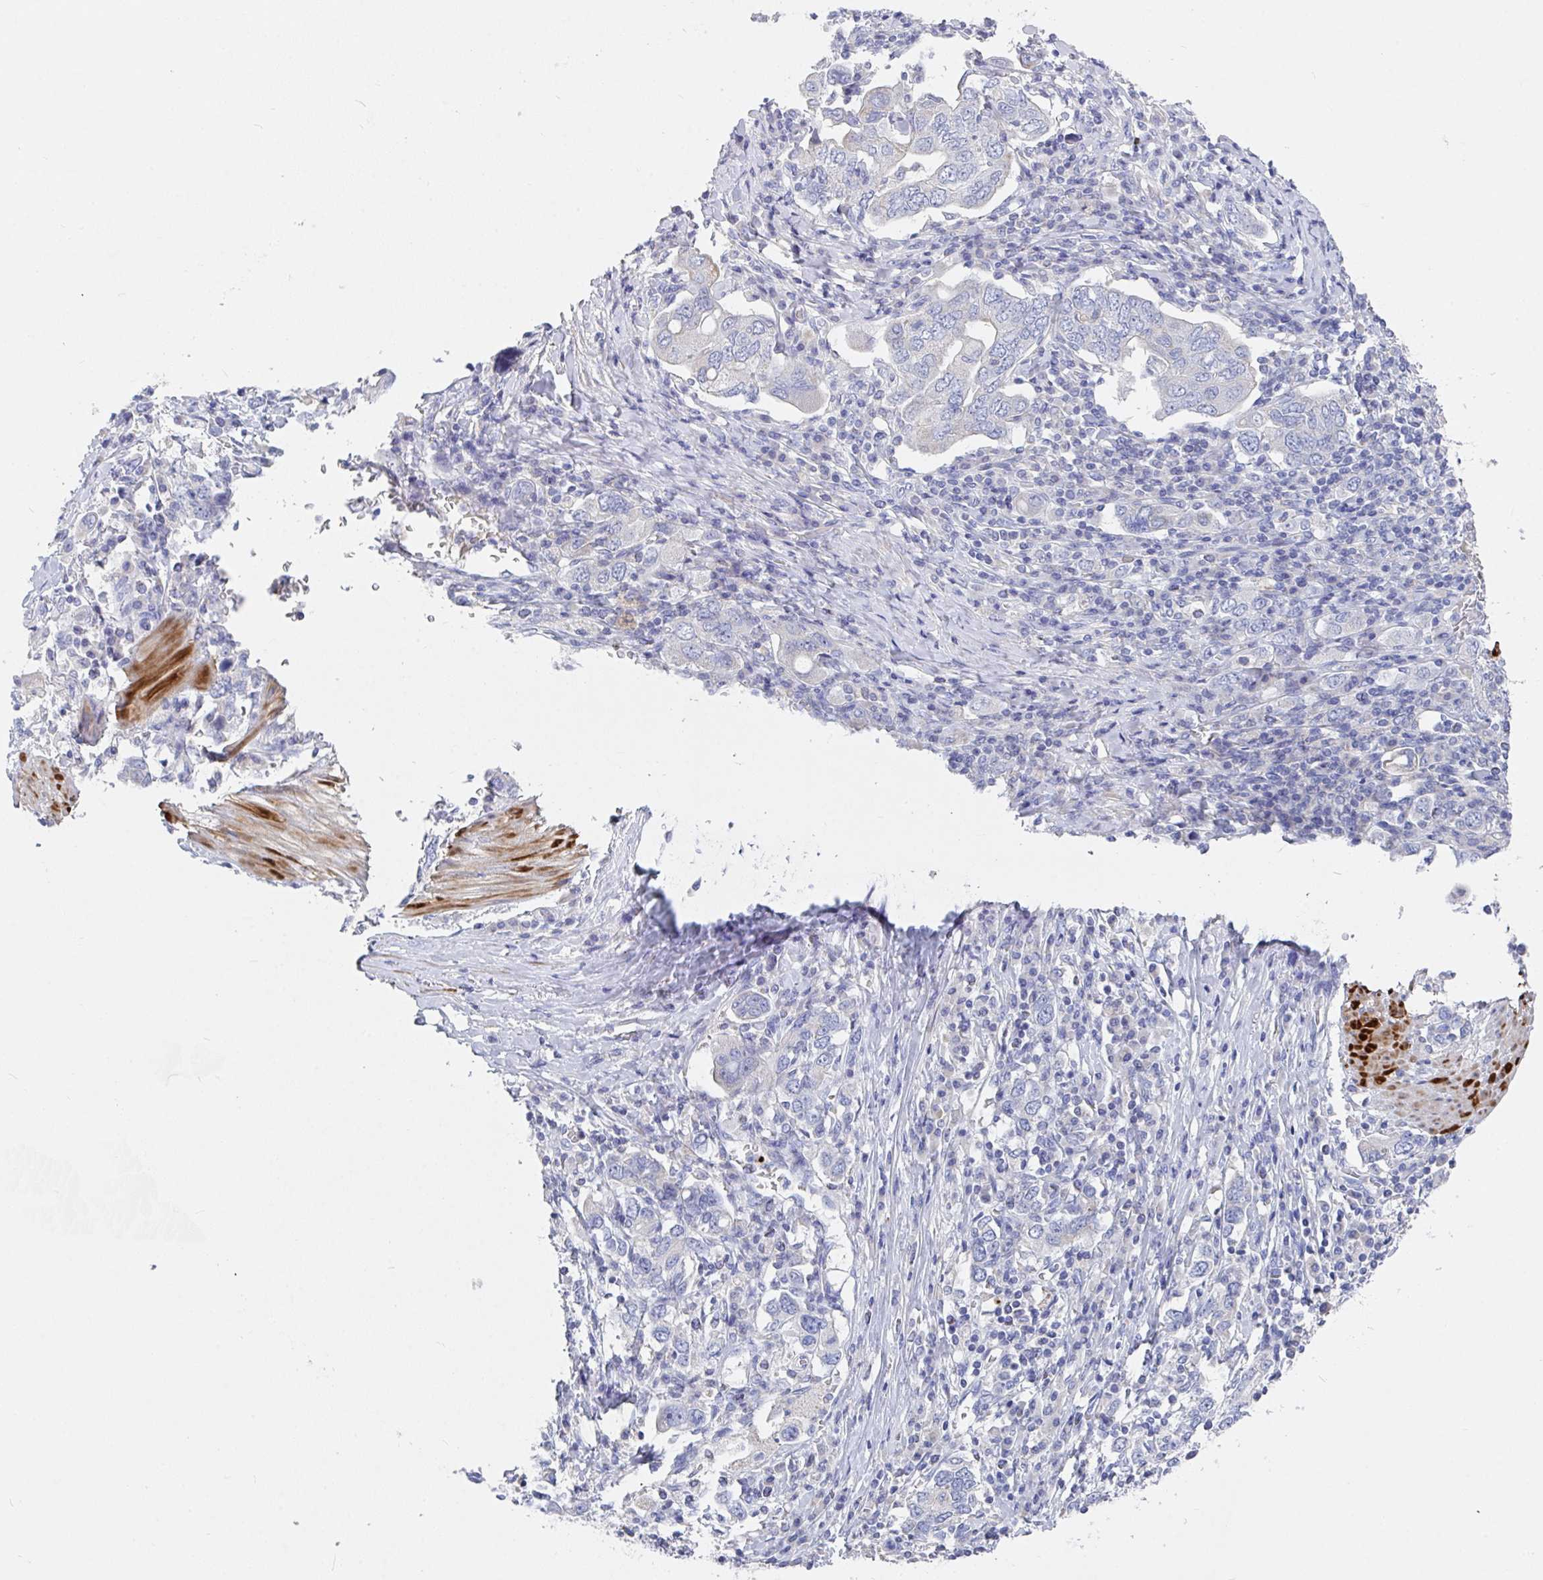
{"staining": {"intensity": "negative", "quantity": "none", "location": "none"}, "tissue": "stomach cancer", "cell_type": "Tumor cells", "image_type": "cancer", "snomed": [{"axis": "morphology", "description": "Adenocarcinoma, NOS"}, {"axis": "topography", "description": "Stomach, upper"}, {"axis": "topography", "description": "Stomach"}], "caption": "Tumor cells are negative for brown protein staining in adenocarcinoma (stomach).", "gene": "ZNF561", "patient": {"sex": "male", "age": 62}}